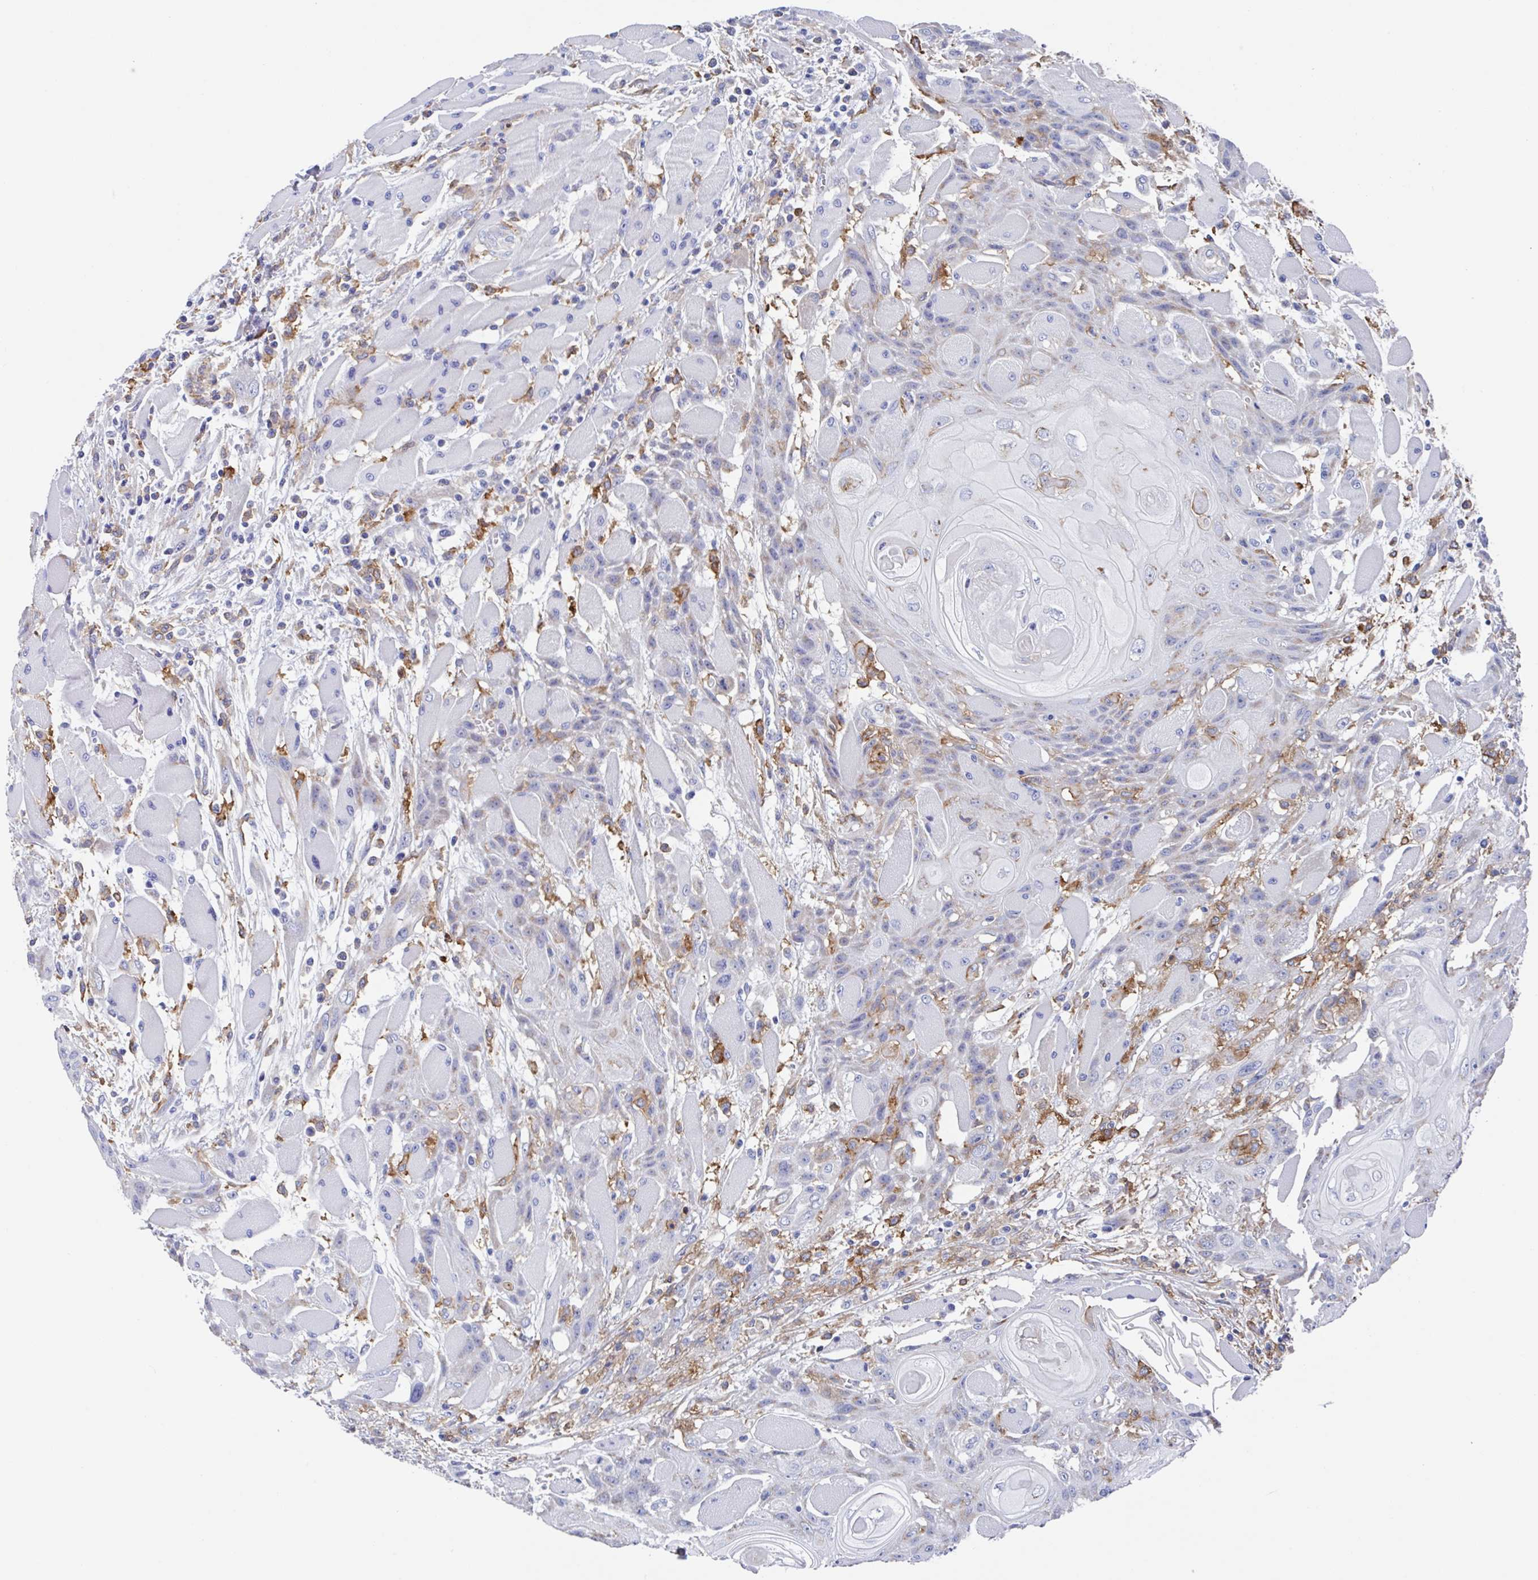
{"staining": {"intensity": "negative", "quantity": "none", "location": "none"}, "tissue": "head and neck cancer", "cell_type": "Tumor cells", "image_type": "cancer", "snomed": [{"axis": "morphology", "description": "Squamous cell carcinoma, NOS"}, {"axis": "topography", "description": "Head-Neck"}], "caption": "Immunohistochemical staining of head and neck cancer reveals no significant staining in tumor cells.", "gene": "FCGR3A", "patient": {"sex": "female", "age": 43}}